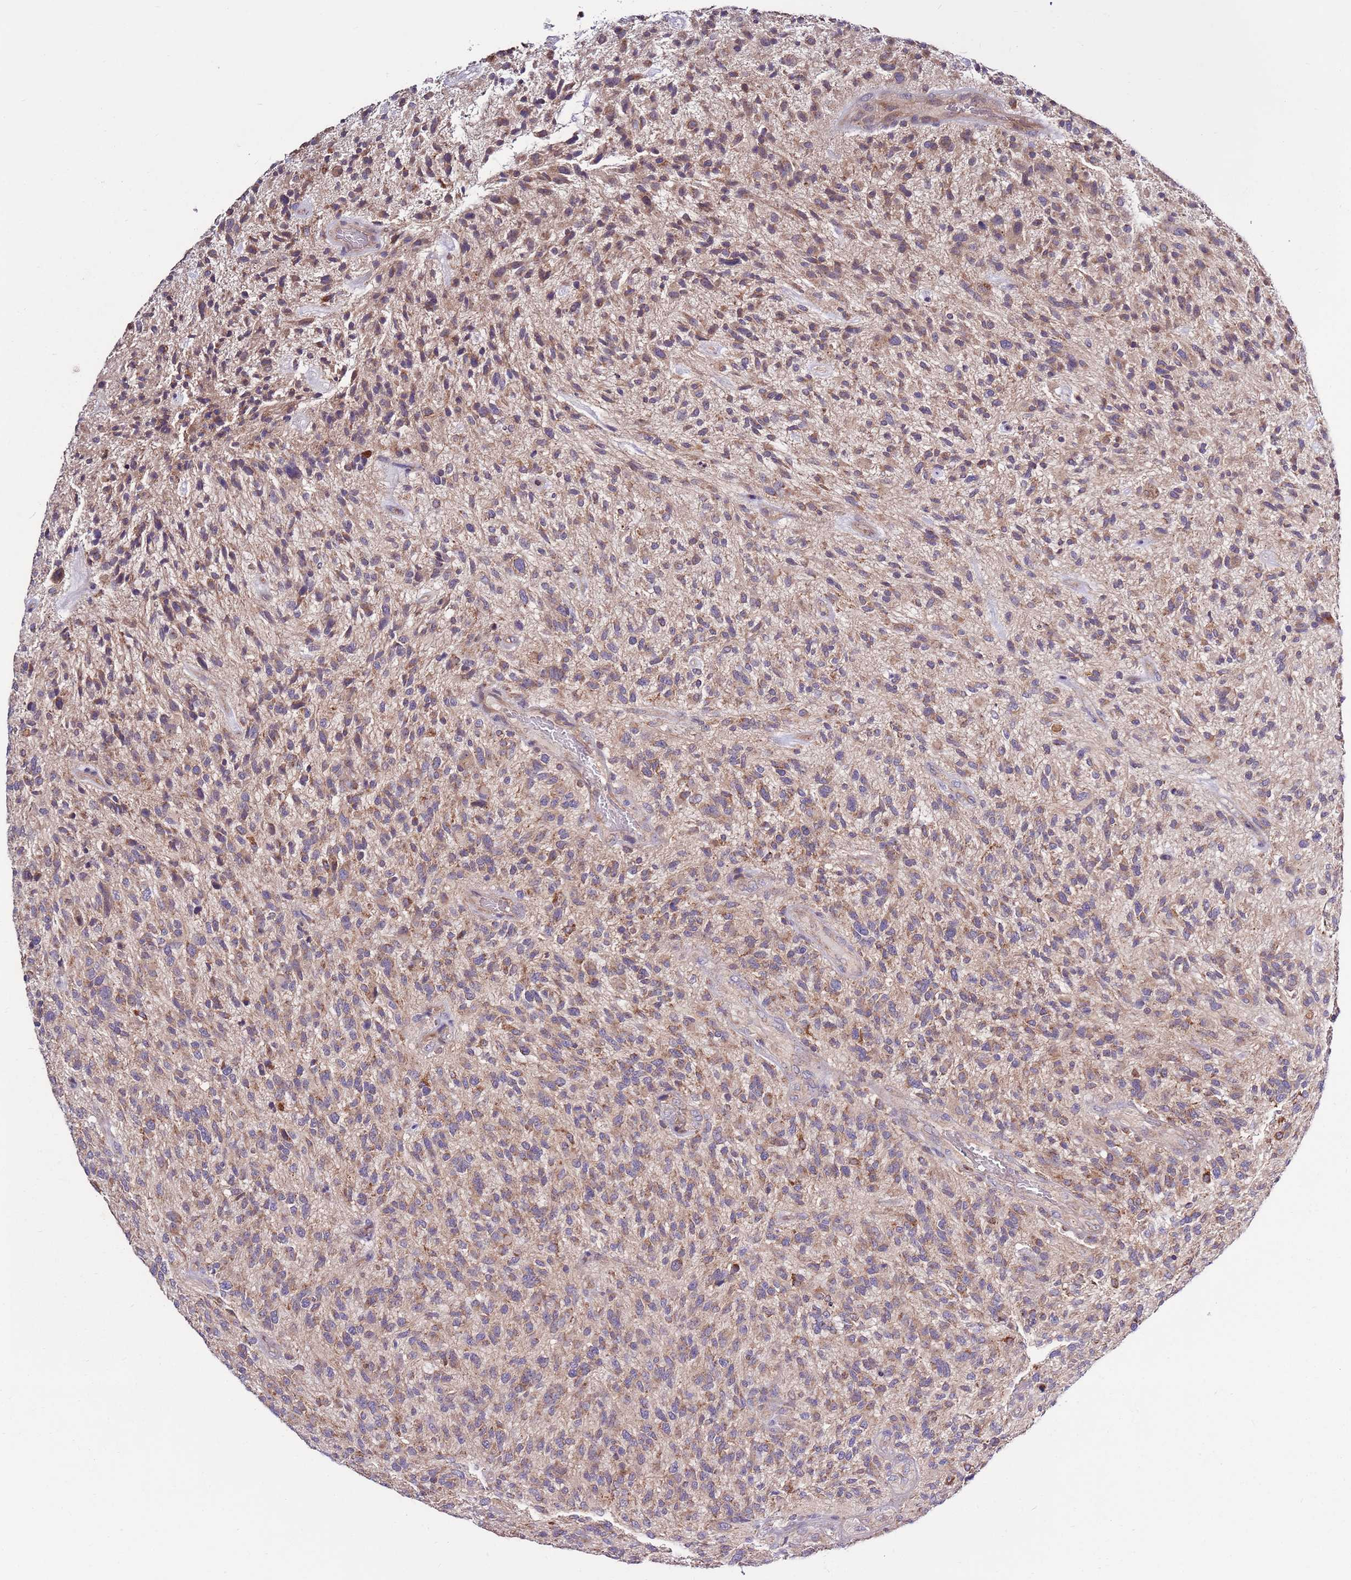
{"staining": {"intensity": "weak", "quantity": "25%-75%", "location": "cytoplasmic/membranous"}, "tissue": "glioma", "cell_type": "Tumor cells", "image_type": "cancer", "snomed": [{"axis": "morphology", "description": "Glioma, malignant, High grade"}, {"axis": "topography", "description": "Brain"}], "caption": "High-magnification brightfield microscopy of malignant glioma (high-grade) stained with DAB (3,3'-diaminobenzidine) (brown) and counterstained with hematoxylin (blue). tumor cells exhibit weak cytoplasmic/membranous positivity is appreciated in about25%-75% of cells.", "gene": "SMG1", "patient": {"sex": "male", "age": 47}}